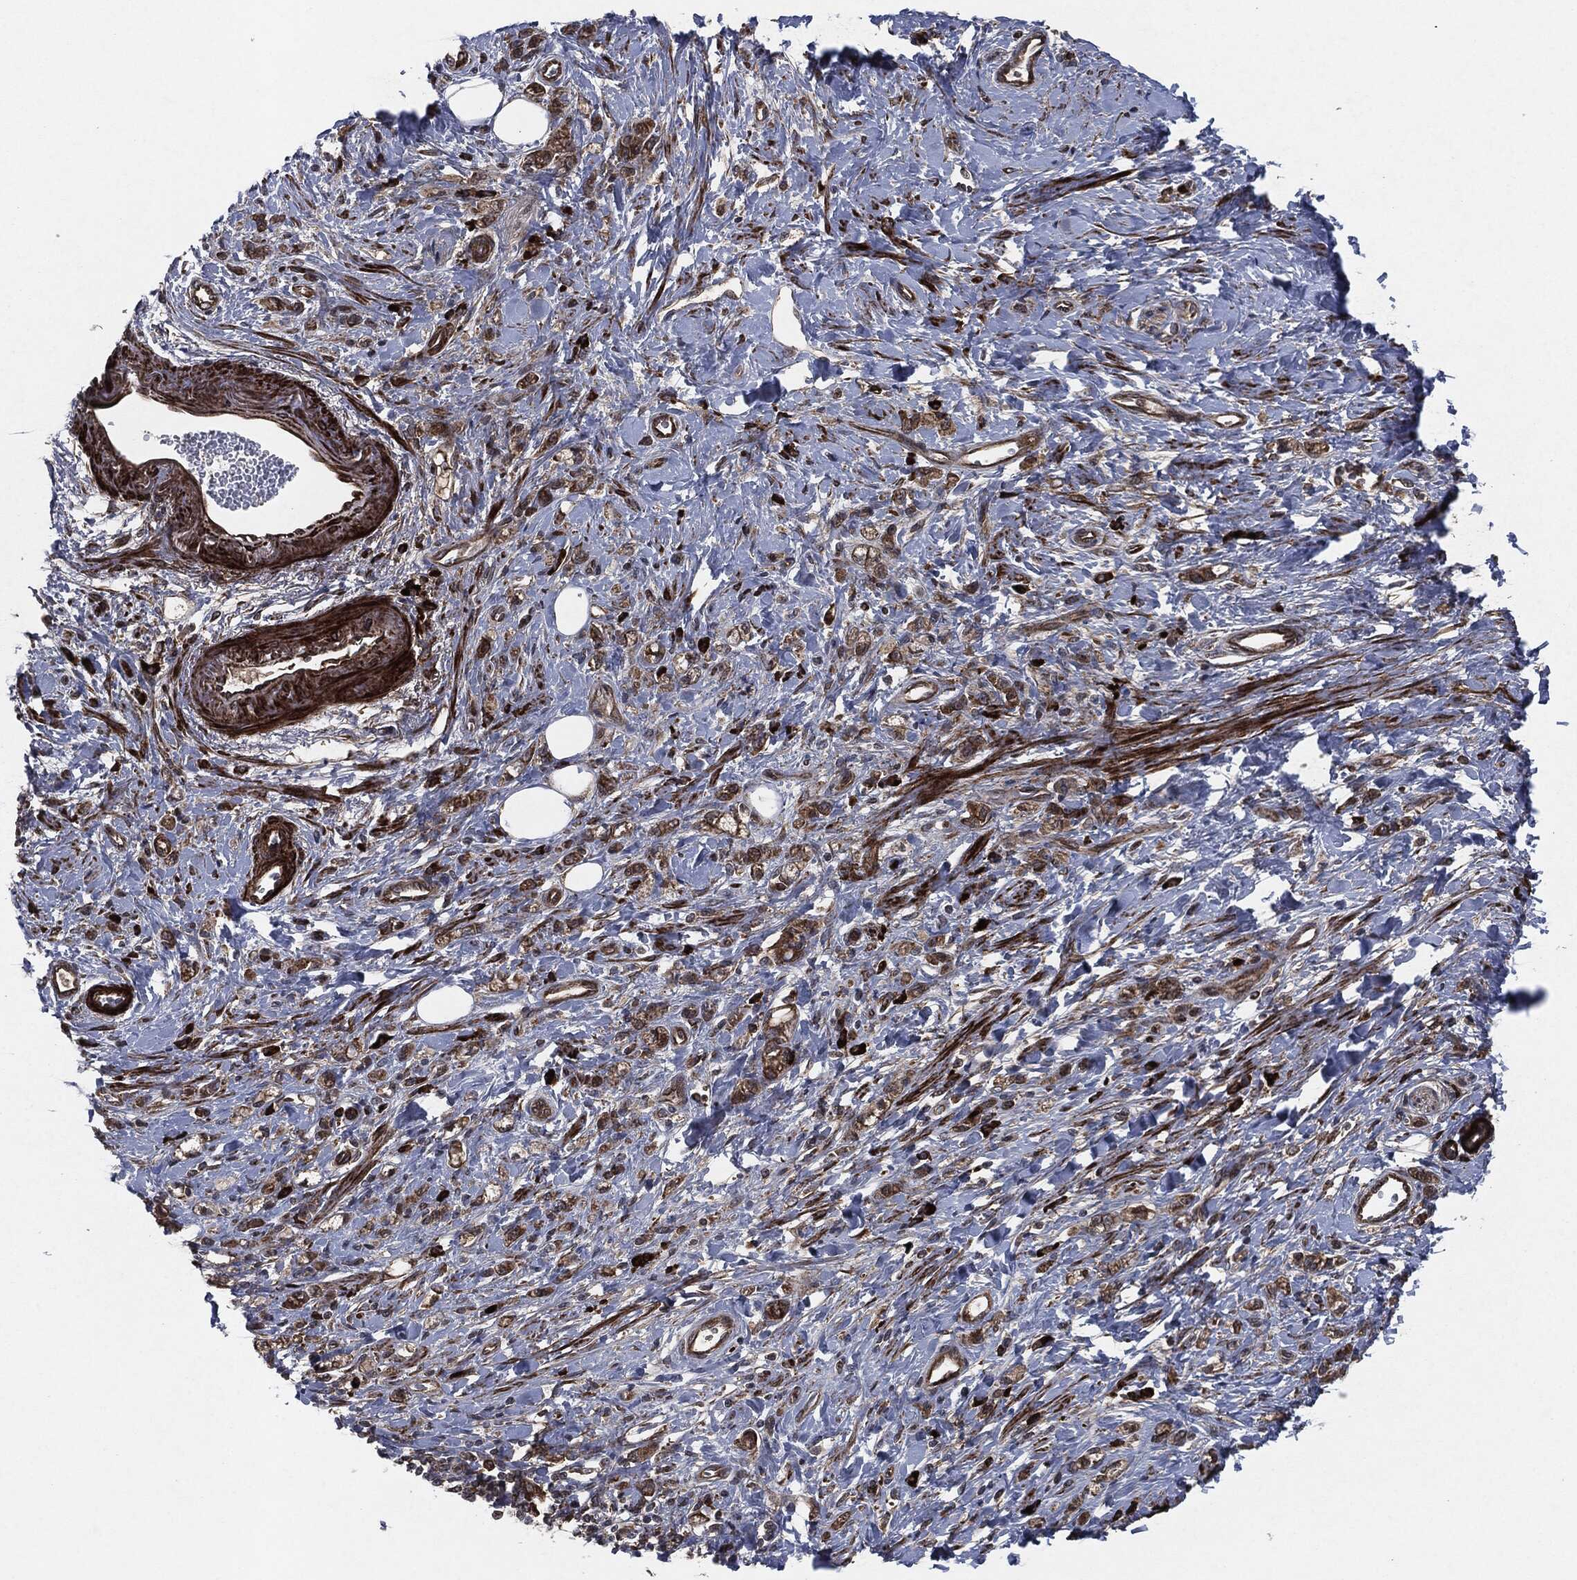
{"staining": {"intensity": "strong", "quantity": "25%-75%", "location": "cytoplasmic/membranous"}, "tissue": "stomach cancer", "cell_type": "Tumor cells", "image_type": "cancer", "snomed": [{"axis": "morphology", "description": "Adenocarcinoma, NOS"}, {"axis": "topography", "description": "Stomach"}], "caption": "Tumor cells reveal high levels of strong cytoplasmic/membranous positivity in approximately 25%-75% of cells in human stomach adenocarcinoma.", "gene": "RAF1", "patient": {"sex": "male", "age": 77}}